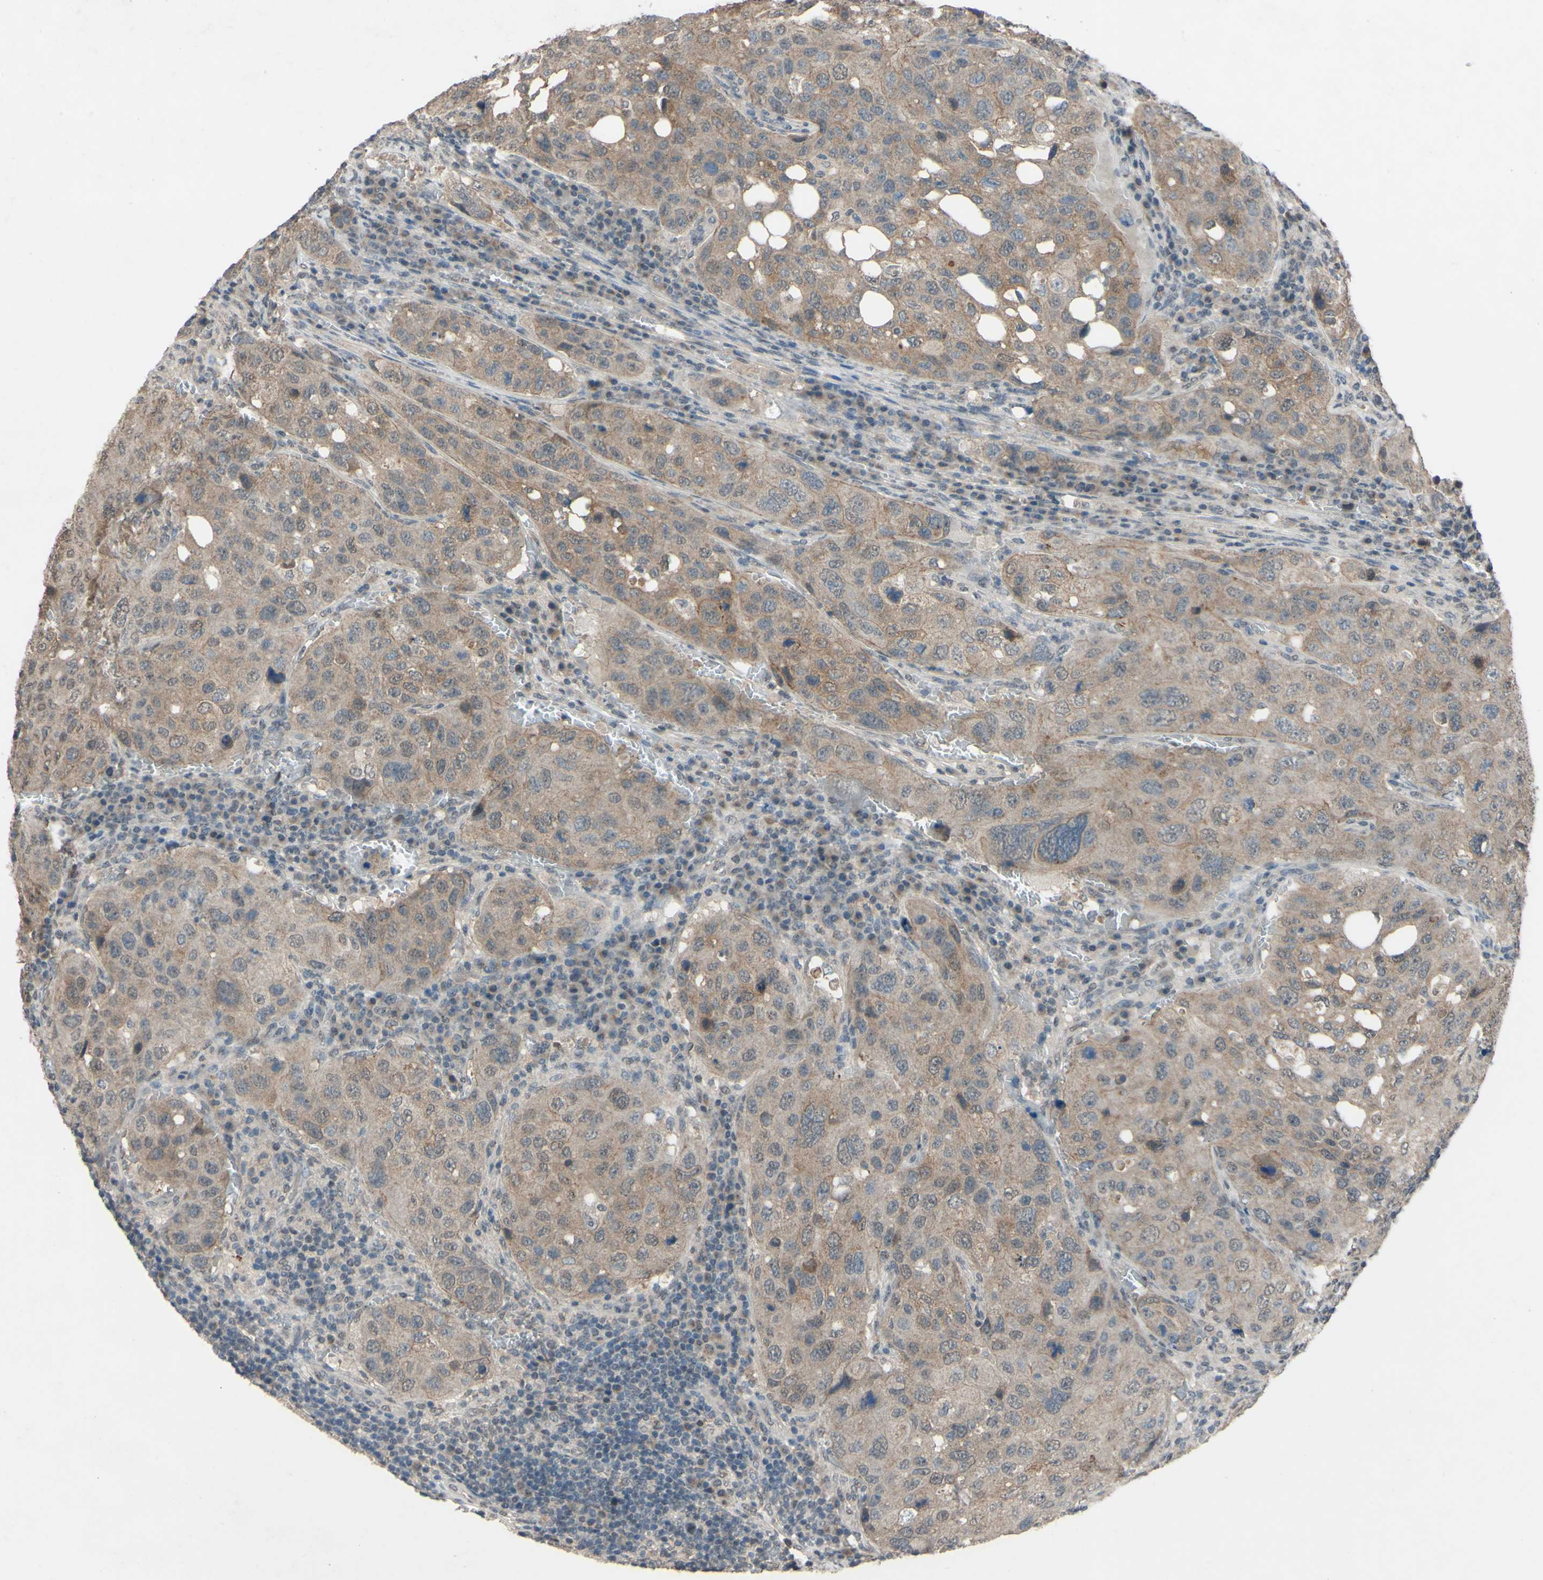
{"staining": {"intensity": "moderate", "quantity": ">75%", "location": "cytoplasmic/membranous"}, "tissue": "urothelial cancer", "cell_type": "Tumor cells", "image_type": "cancer", "snomed": [{"axis": "morphology", "description": "Urothelial carcinoma, High grade"}, {"axis": "topography", "description": "Lymph node"}, {"axis": "topography", "description": "Urinary bladder"}], "caption": "IHC histopathology image of human urothelial carcinoma (high-grade) stained for a protein (brown), which displays medium levels of moderate cytoplasmic/membranous positivity in approximately >75% of tumor cells.", "gene": "CDCP1", "patient": {"sex": "male", "age": 51}}